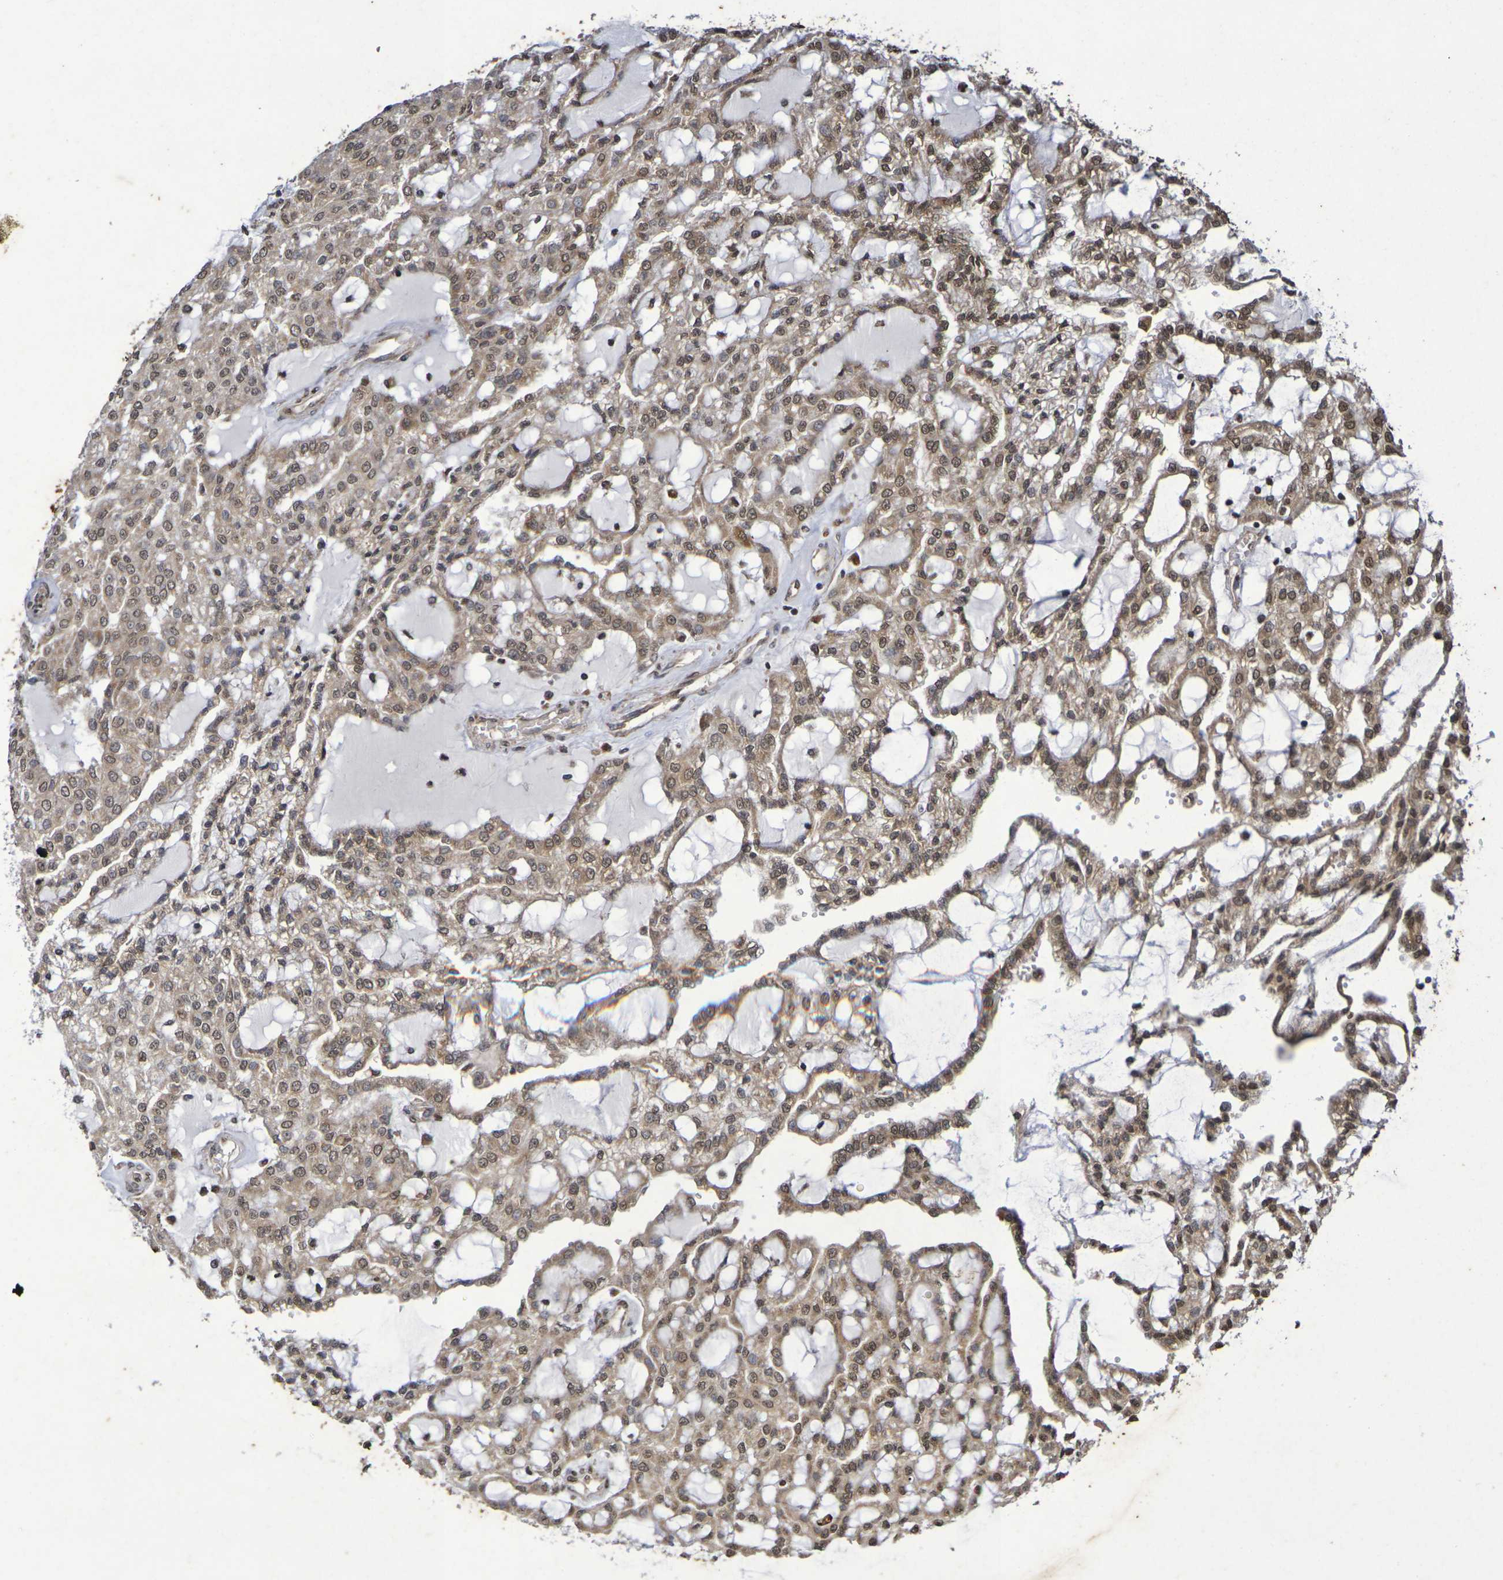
{"staining": {"intensity": "moderate", "quantity": ">75%", "location": "cytoplasmic/membranous,nuclear"}, "tissue": "renal cancer", "cell_type": "Tumor cells", "image_type": "cancer", "snomed": [{"axis": "morphology", "description": "Adenocarcinoma, NOS"}, {"axis": "topography", "description": "Kidney"}], "caption": "Immunohistochemical staining of human renal cancer displays medium levels of moderate cytoplasmic/membranous and nuclear staining in about >75% of tumor cells.", "gene": "GUCY1A2", "patient": {"sex": "male", "age": 63}}